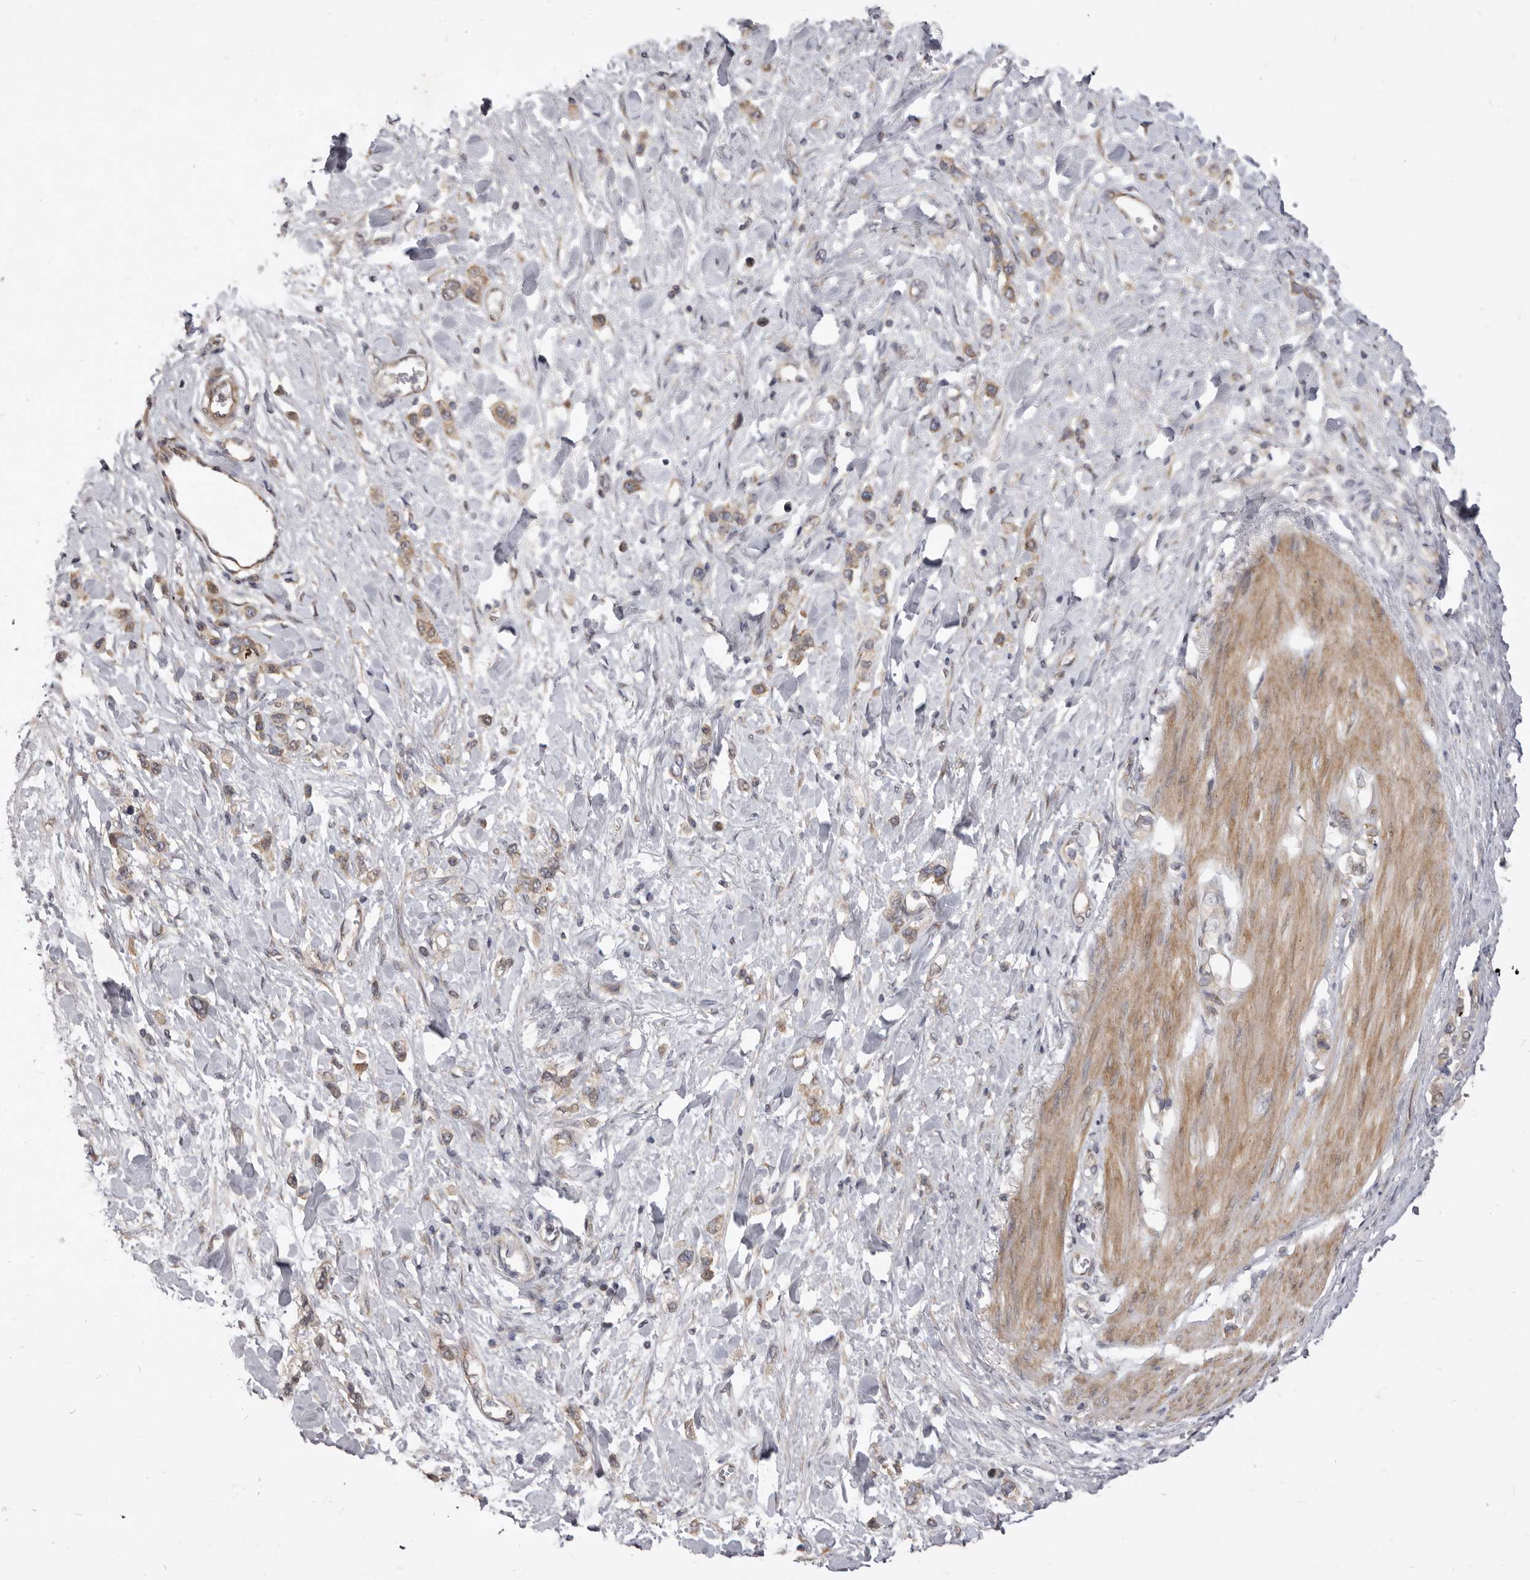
{"staining": {"intensity": "moderate", "quantity": ">75%", "location": "cytoplasmic/membranous"}, "tissue": "stomach cancer", "cell_type": "Tumor cells", "image_type": "cancer", "snomed": [{"axis": "morphology", "description": "Adenocarcinoma, NOS"}, {"axis": "topography", "description": "Stomach"}], "caption": "Moderate cytoplasmic/membranous protein expression is seen in approximately >75% of tumor cells in stomach cancer (adenocarcinoma).", "gene": "TBC1D8B", "patient": {"sex": "female", "age": 65}}